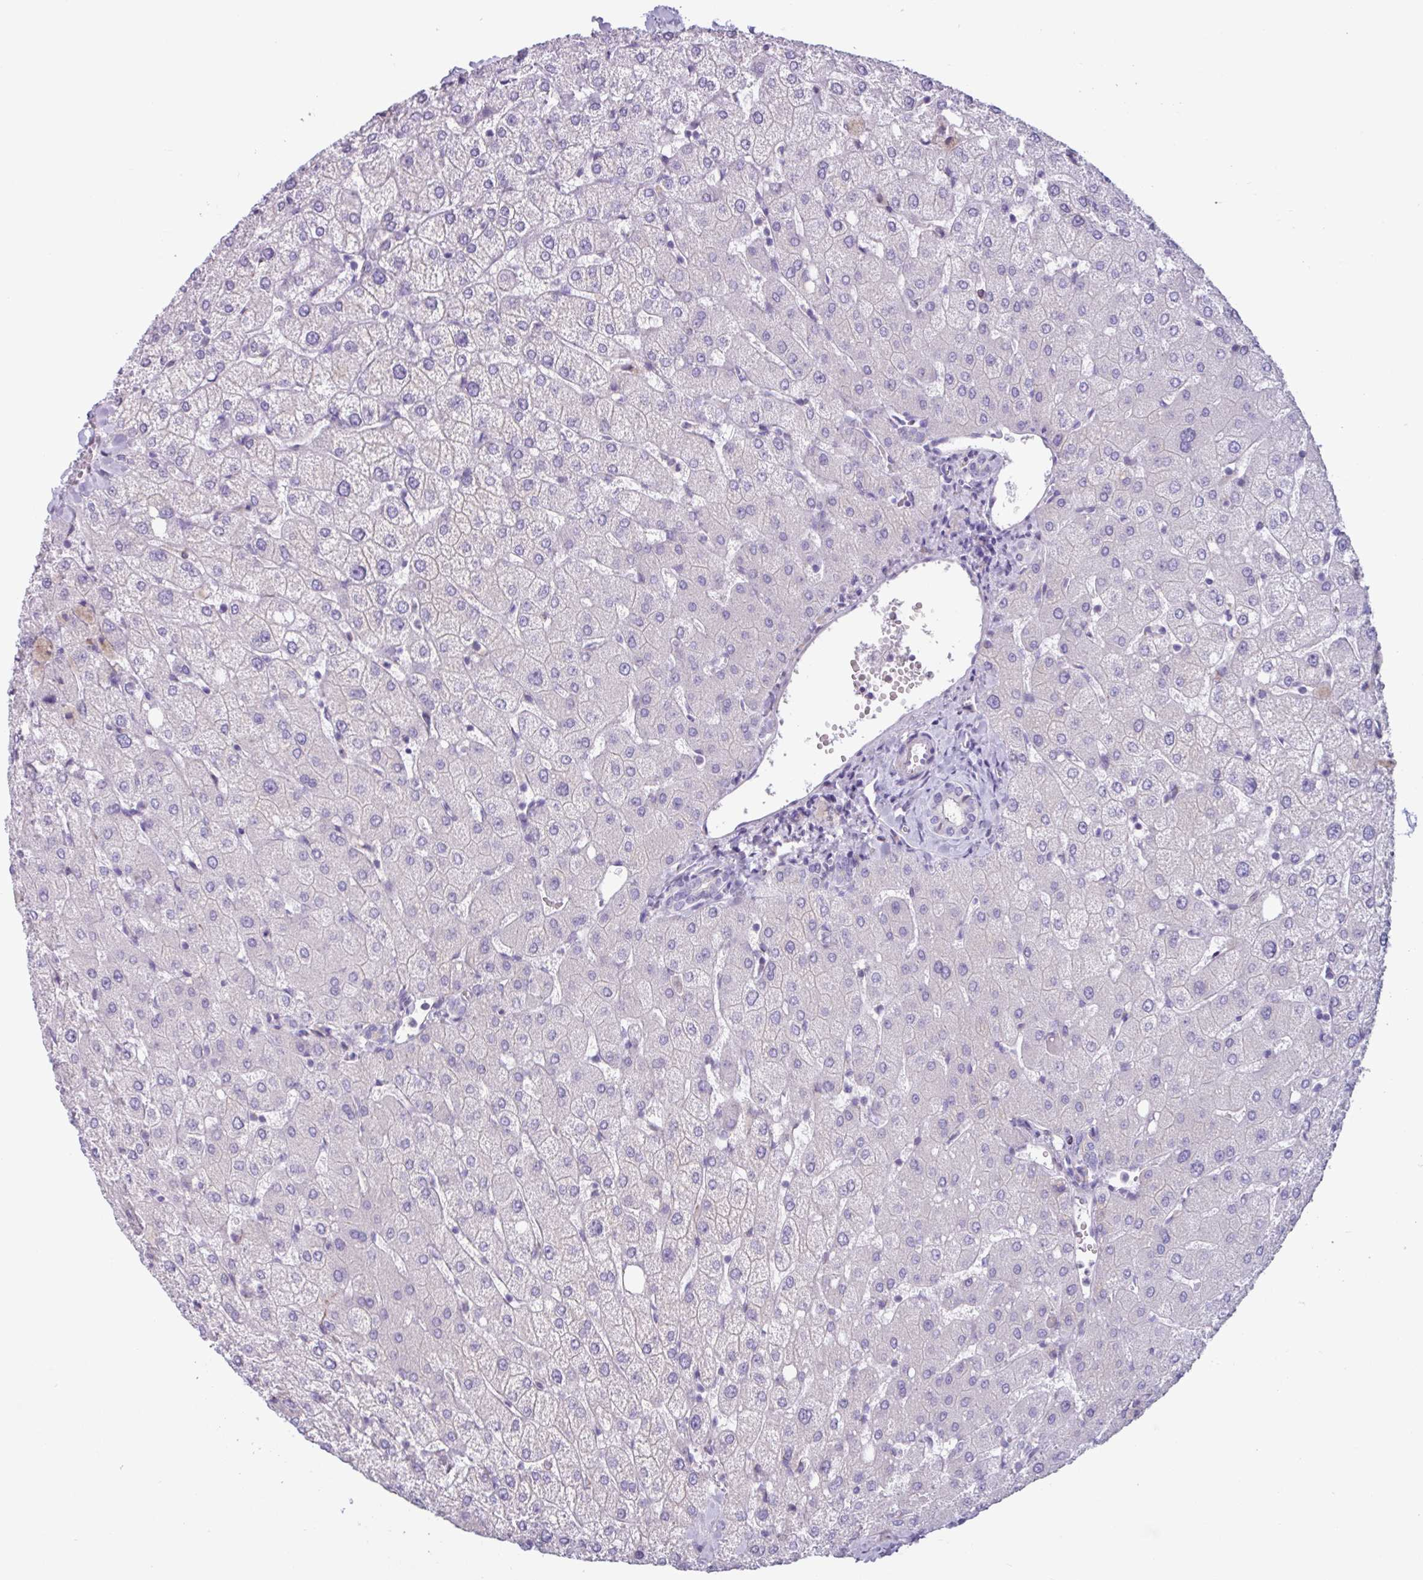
{"staining": {"intensity": "negative", "quantity": "none", "location": "none"}, "tissue": "liver", "cell_type": "Cholangiocytes", "image_type": "normal", "snomed": [{"axis": "morphology", "description": "Normal tissue, NOS"}, {"axis": "topography", "description": "Liver"}], "caption": "A photomicrograph of human liver is negative for staining in cholangiocytes. The staining was performed using DAB to visualize the protein expression in brown, while the nuclei were stained in blue with hematoxylin (Magnification: 20x).", "gene": "ADGRE1", "patient": {"sex": "female", "age": 54}}